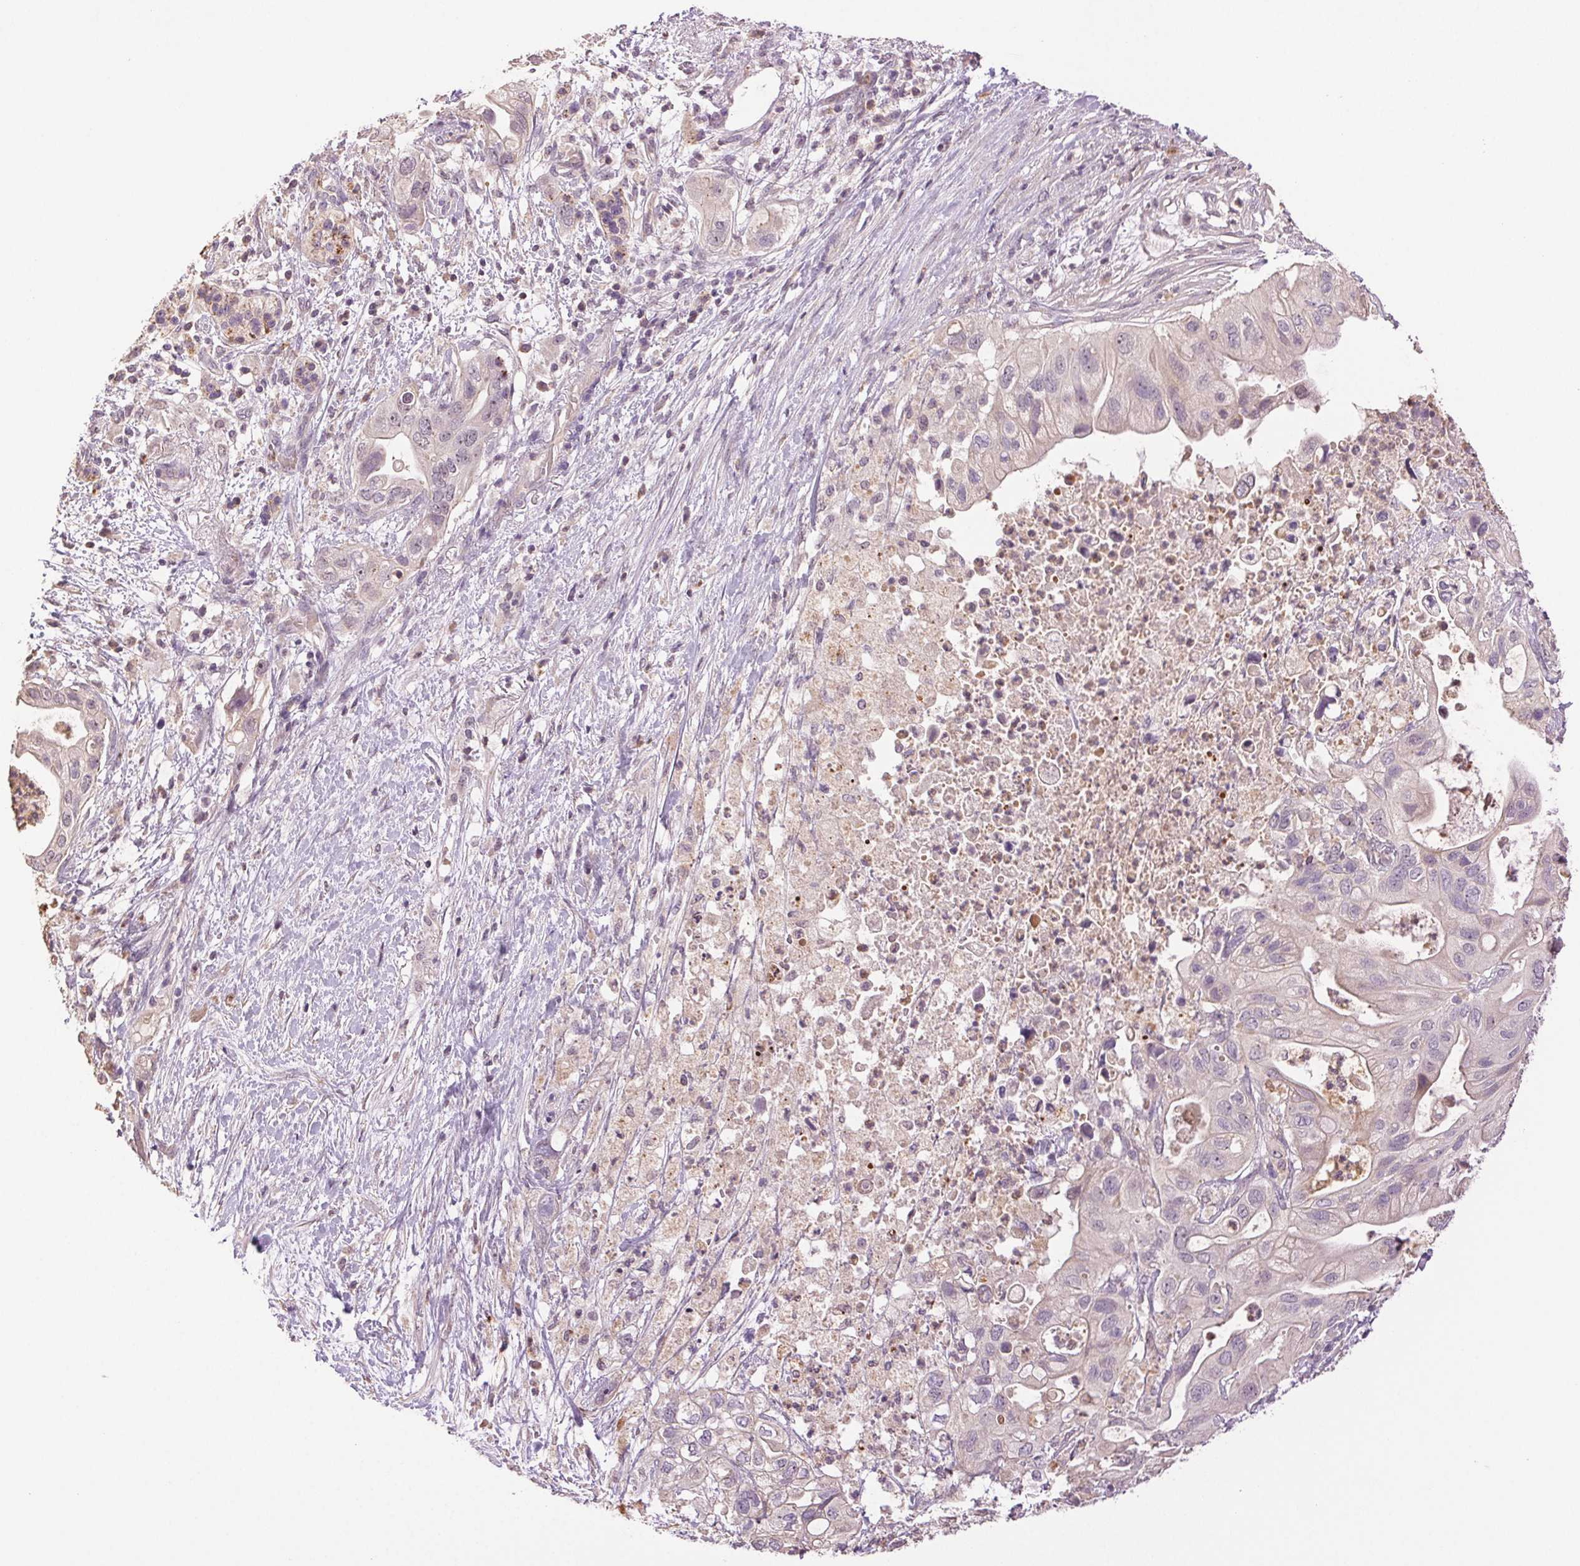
{"staining": {"intensity": "negative", "quantity": "none", "location": "none"}, "tissue": "pancreatic cancer", "cell_type": "Tumor cells", "image_type": "cancer", "snomed": [{"axis": "morphology", "description": "Adenocarcinoma, NOS"}, {"axis": "topography", "description": "Pancreas"}], "caption": "Tumor cells are negative for brown protein staining in pancreatic cancer. (IHC, brightfield microscopy, high magnification).", "gene": "TMEM253", "patient": {"sex": "female", "age": 72}}